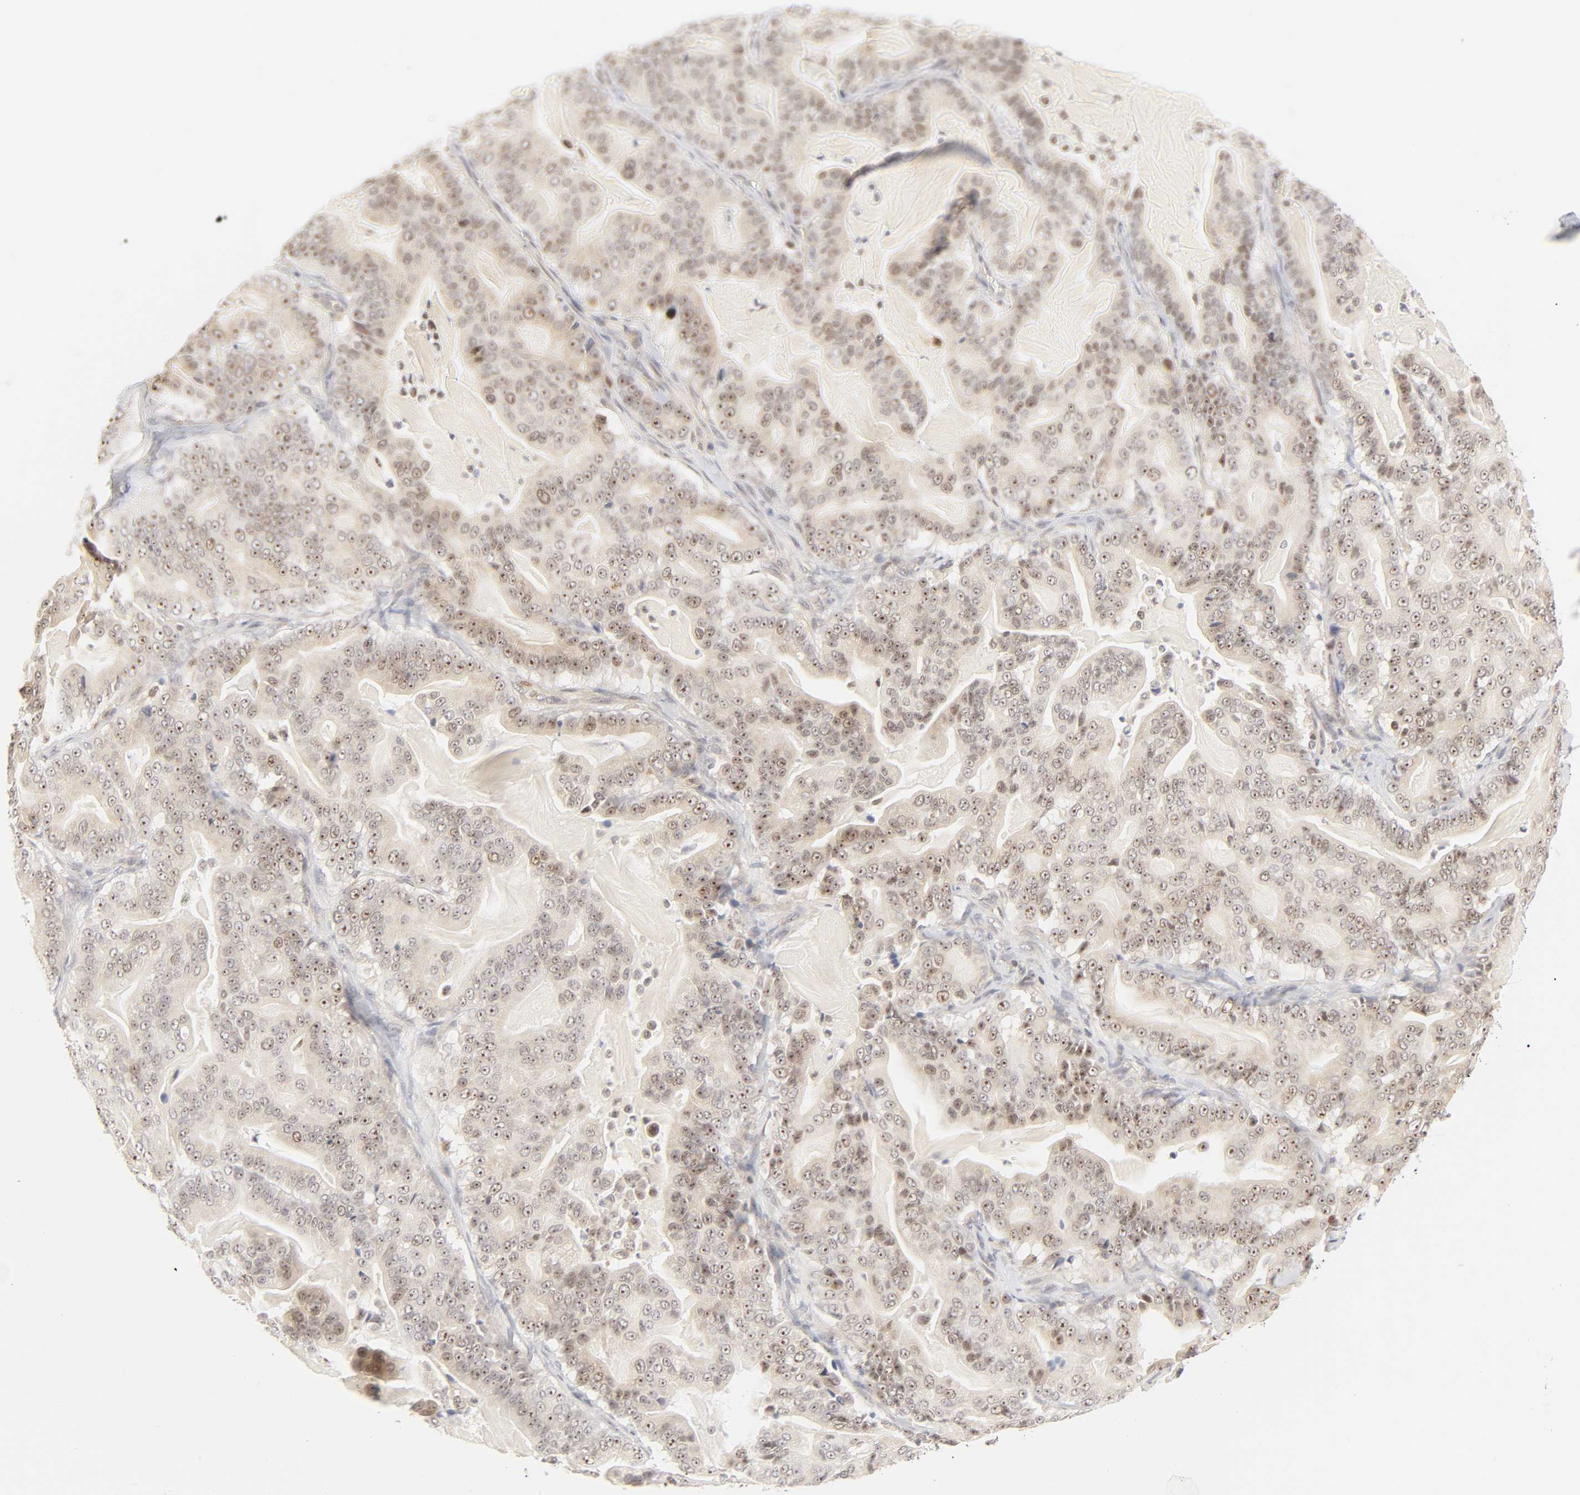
{"staining": {"intensity": "moderate", "quantity": "25%-75%", "location": "cytoplasmic/membranous,nuclear"}, "tissue": "pancreatic cancer", "cell_type": "Tumor cells", "image_type": "cancer", "snomed": [{"axis": "morphology", "description": "Adenocarcinoma, NOS"}, {"axis": "topography", "description": "Pancreas"}], "caption": "Immunohistochemistry (IHC) image of adenocarcinoma (pancreatic) stained for a protein (brown), which demonstrates medium levels of moderate cytoplasmic/membranous and nuclear expression in about 25%-75% of tumor cells.", "gene": "KIF2A", "patient": {"sex": "male", "age": 63}}